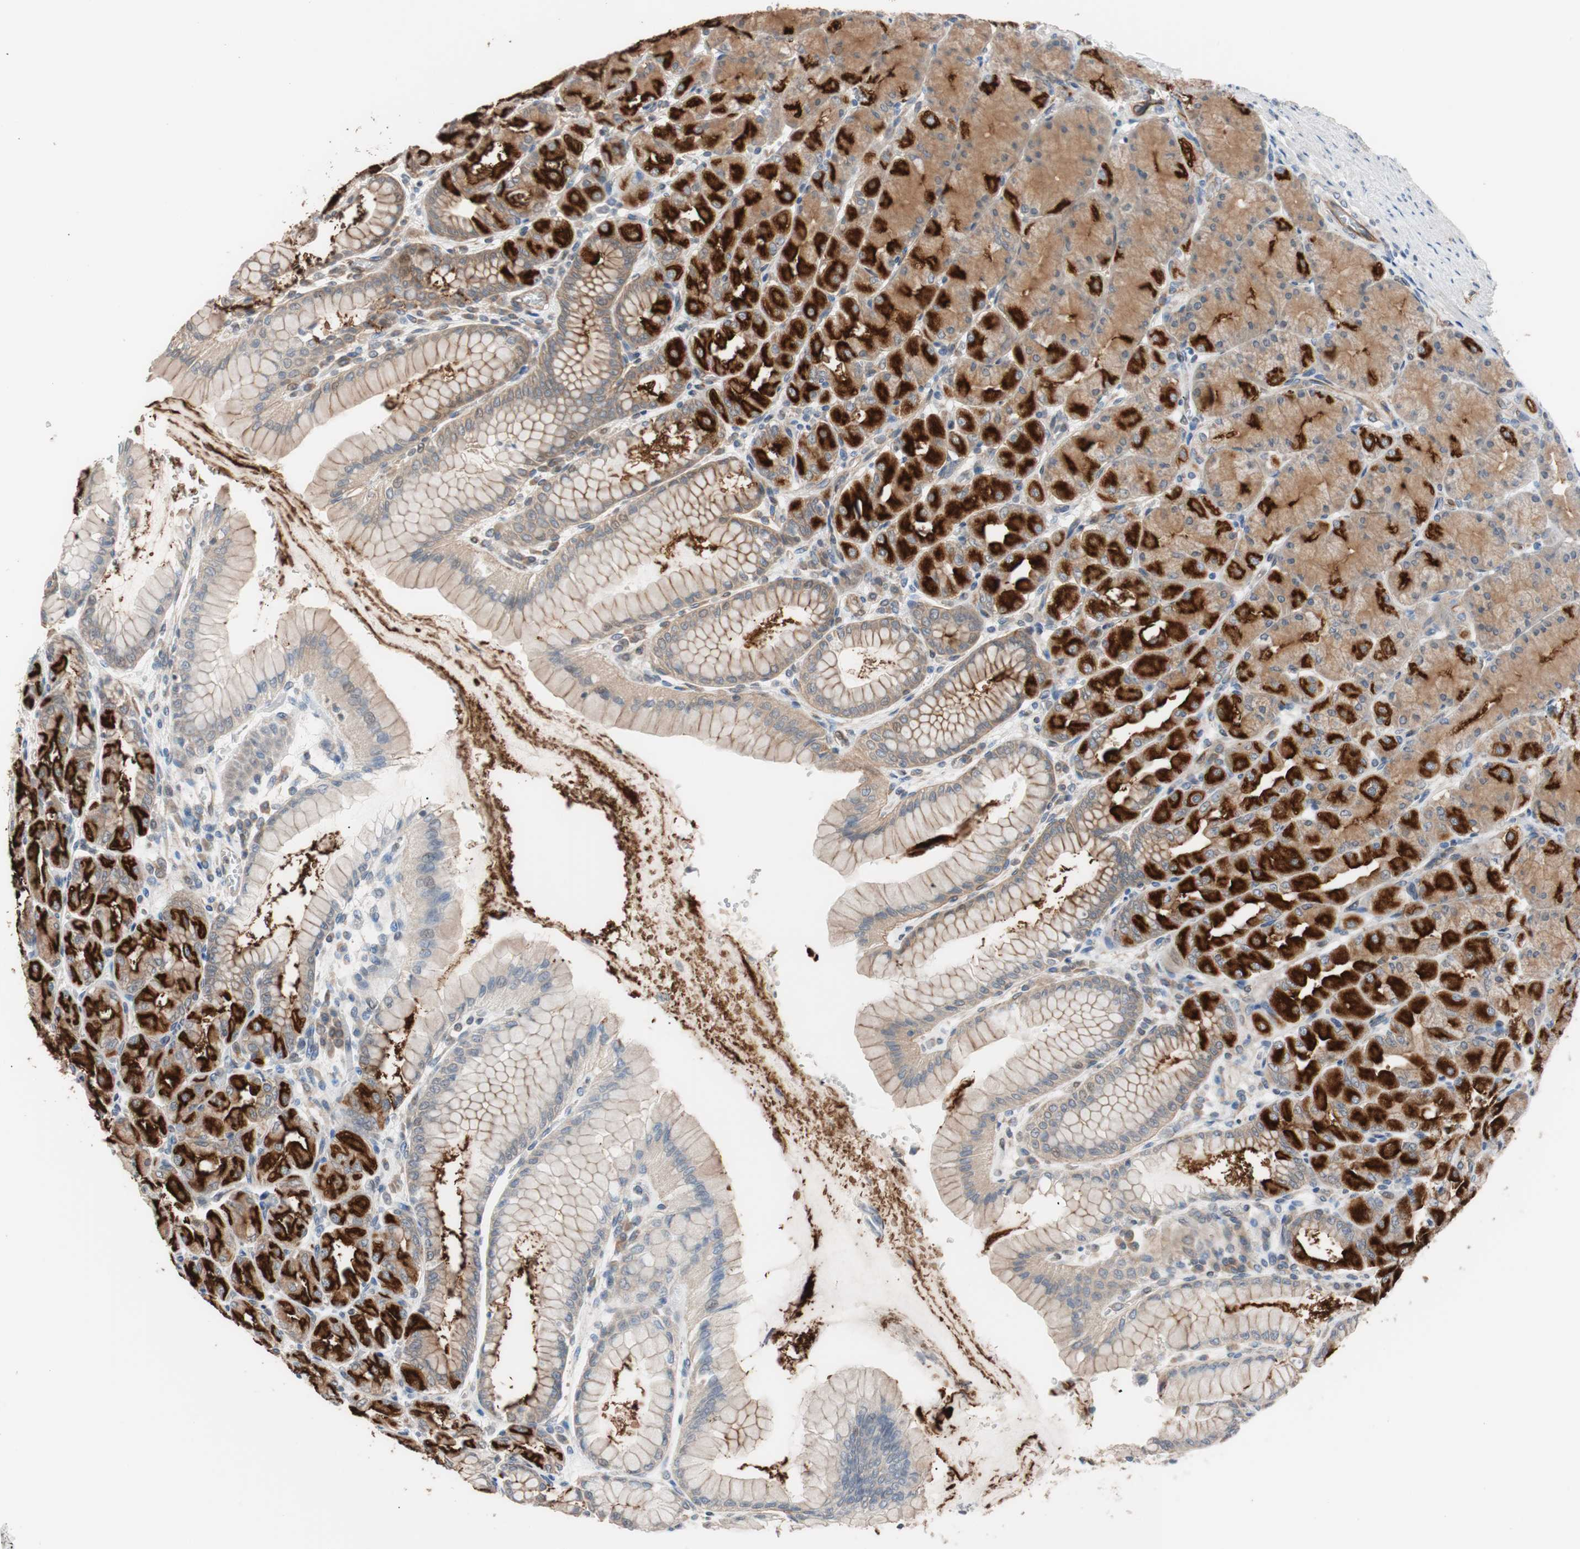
{"staining": {"intensity": "strong", "quantity": "25%-75%", "location": "cytoplasmic/membranous"}, "tissue": "stomach", "cell_type": "Glandular cells", "image_type": "normal", "snomed": [{"axis": "morphology", "description": "Normal tissue, NOS"}, {"axis": "topography", "description": "Stomach, upper"}], "caption": "Immunohistochemical staining of normal stomach demonstrates strong cytoplasmic/membranous protein expression in about 25%-75% of glandular cells.", "gene": "SMG1", "patient": {"sex": "female", "age": 56}}